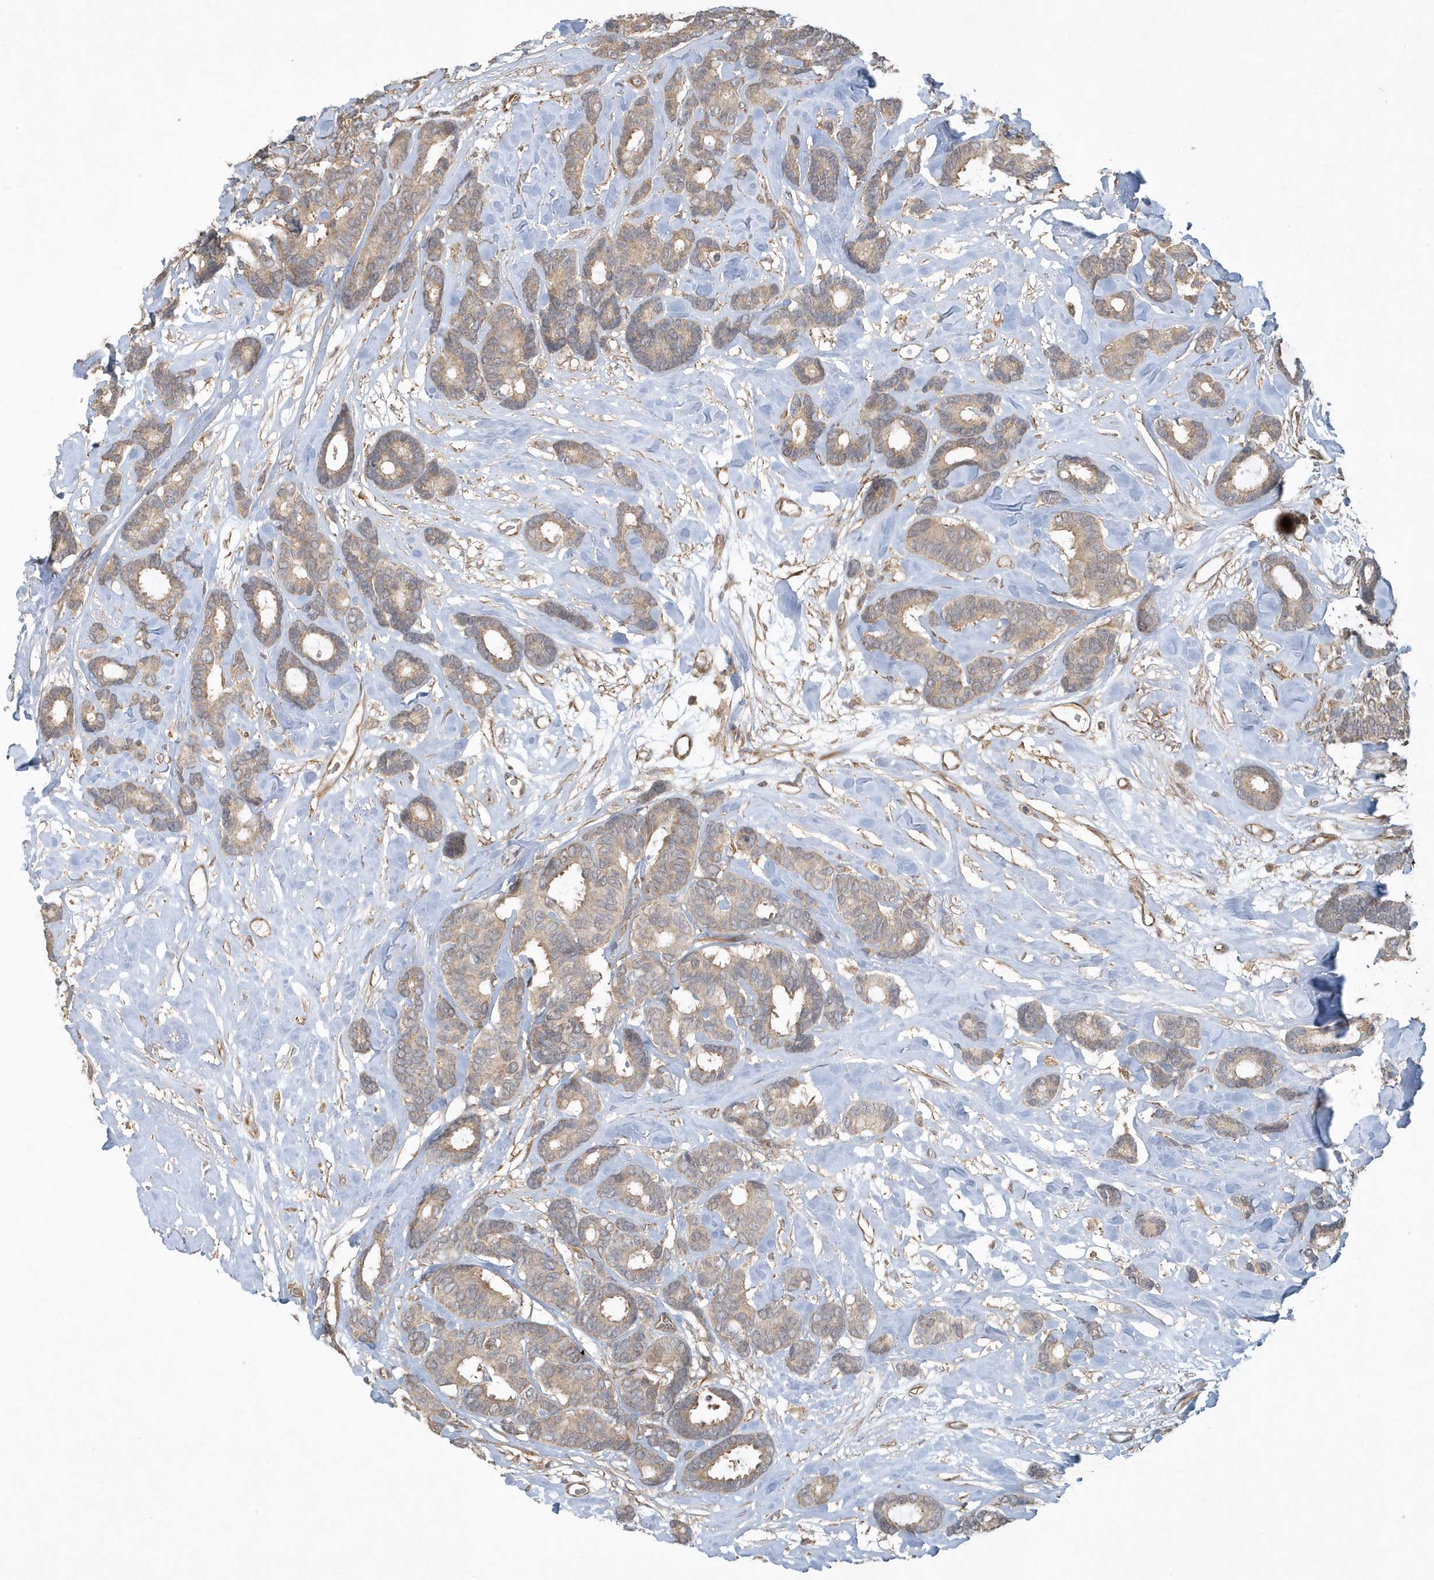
{"staining": {"intensity": "weak", "quantity": ">75%", "location": "cytoplasmic/membranous"}, "tissue": "breast cancer", "cell_type": "Tumor cells", "image_type": "cancer", "snomed": [{"axis": "morphology", "description": "Duct carcinoma"}, {"axis": "topography", "description": "Breast"}], "caption": "Protein analysis of breast cancer (infiltrating ductal carcinoma) tissue shows weak cytoplasmic/membranous positivity in approximately >75% of tumor cells.", "gene": "THG1L", "patient": {"sex": "female", "age": 87}}